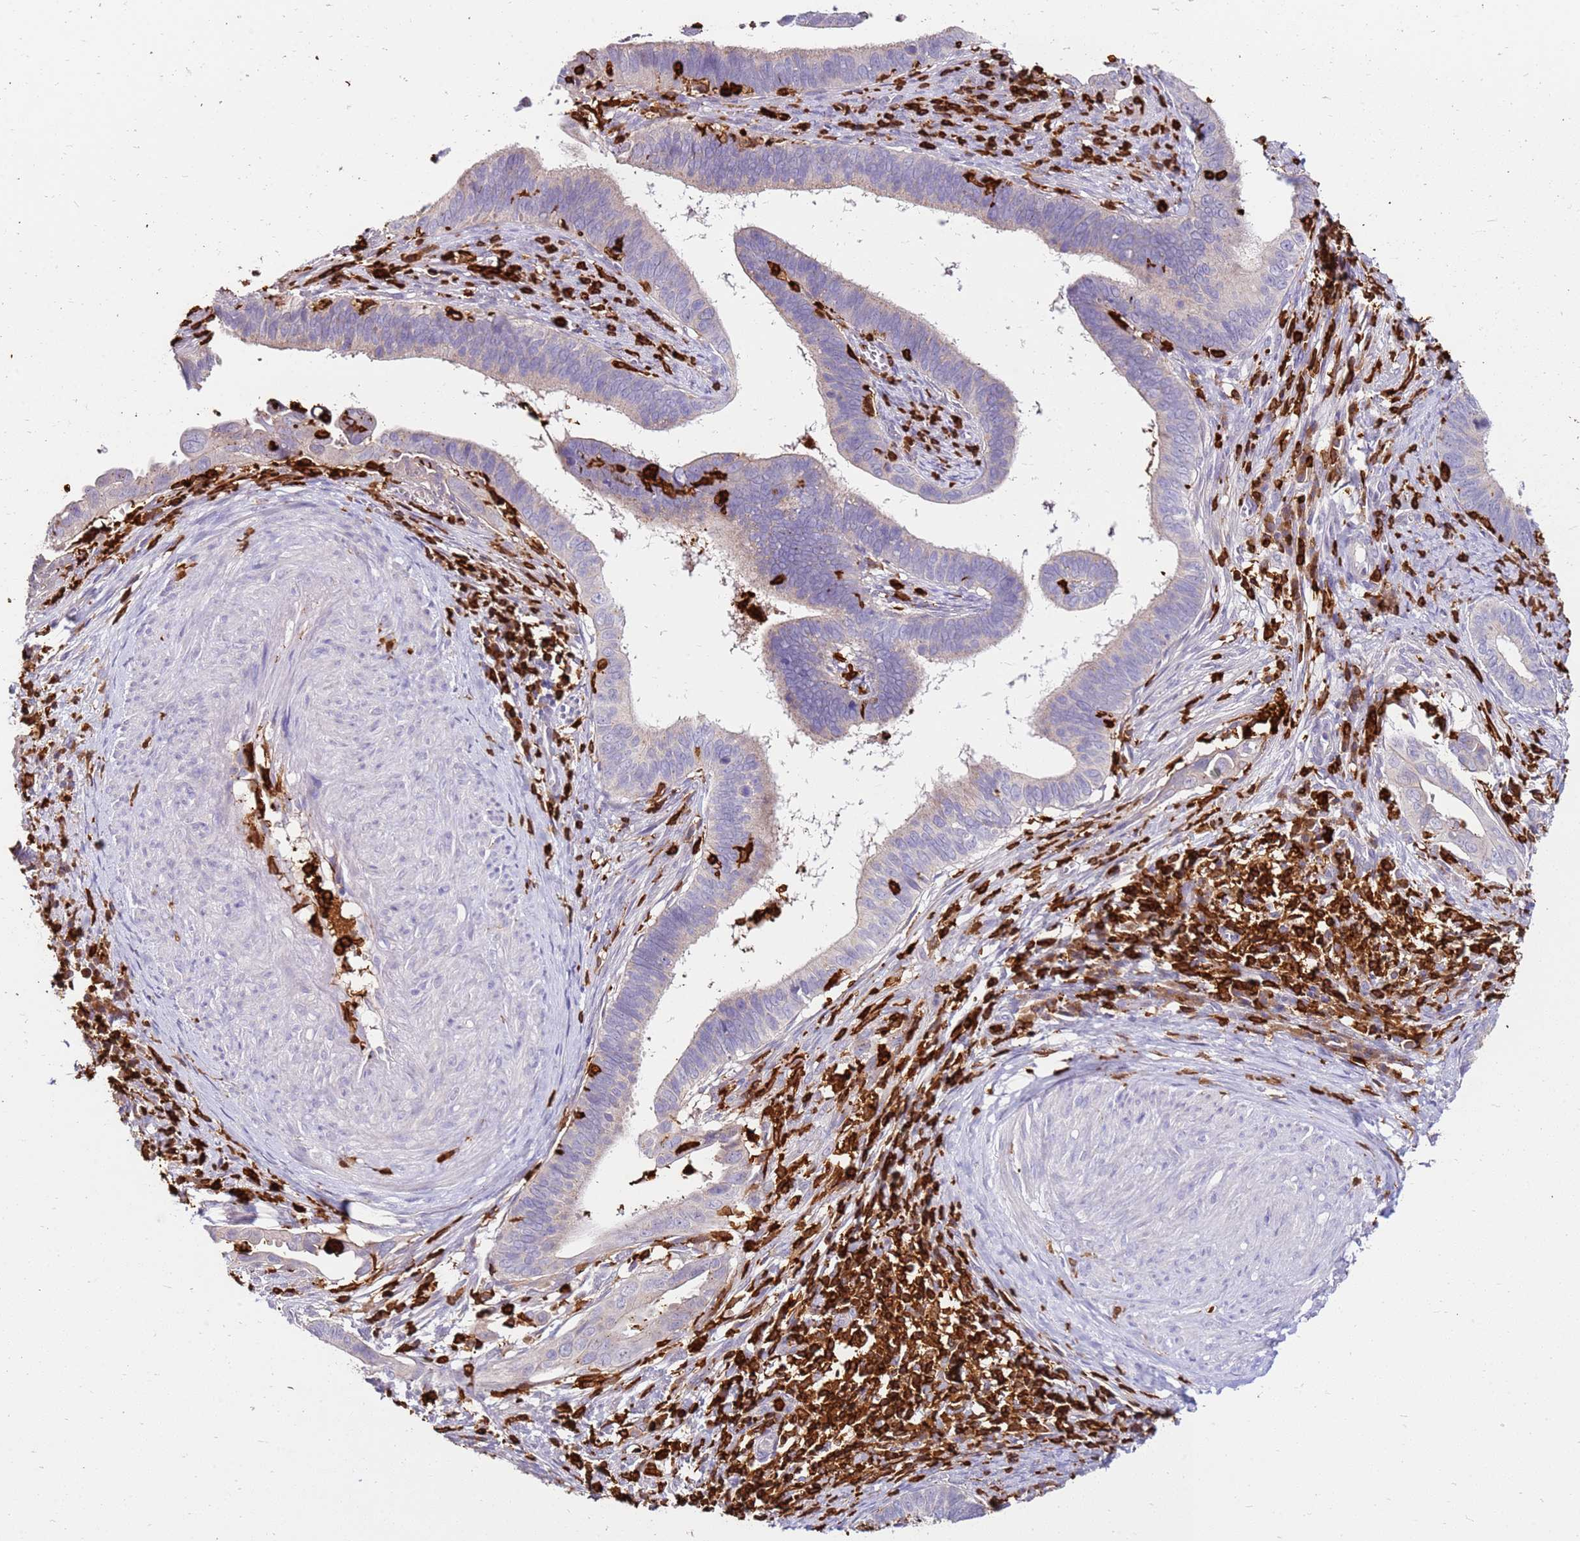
{"staining": {"intensity": "negative", "quantity": "none", "location": "none"}, "tissue": "cervical cancer", "cell_type": "Tumor cells", "image_type": "cancer", "snomed": [{"axis": "morphology", "description": "Adenocarcinoma, NOS"}, {"axis": "topography", "description": "Cervix"}], "caption": "DAB (3,3'-diaminobenzidine) immunohistochemical staining of human cervical cancer (adenocarcinoma) displays no significant staining in tumor cells. Brightfield microscopy of immunohistochemistry (IHC) stained with DAB (3,3'-diaminobenzidine) (brown) and hematoxylin (blue), captured at high magnification.", "gene": "CORO1A", "patient": {"sex": "female", "age": 42}}